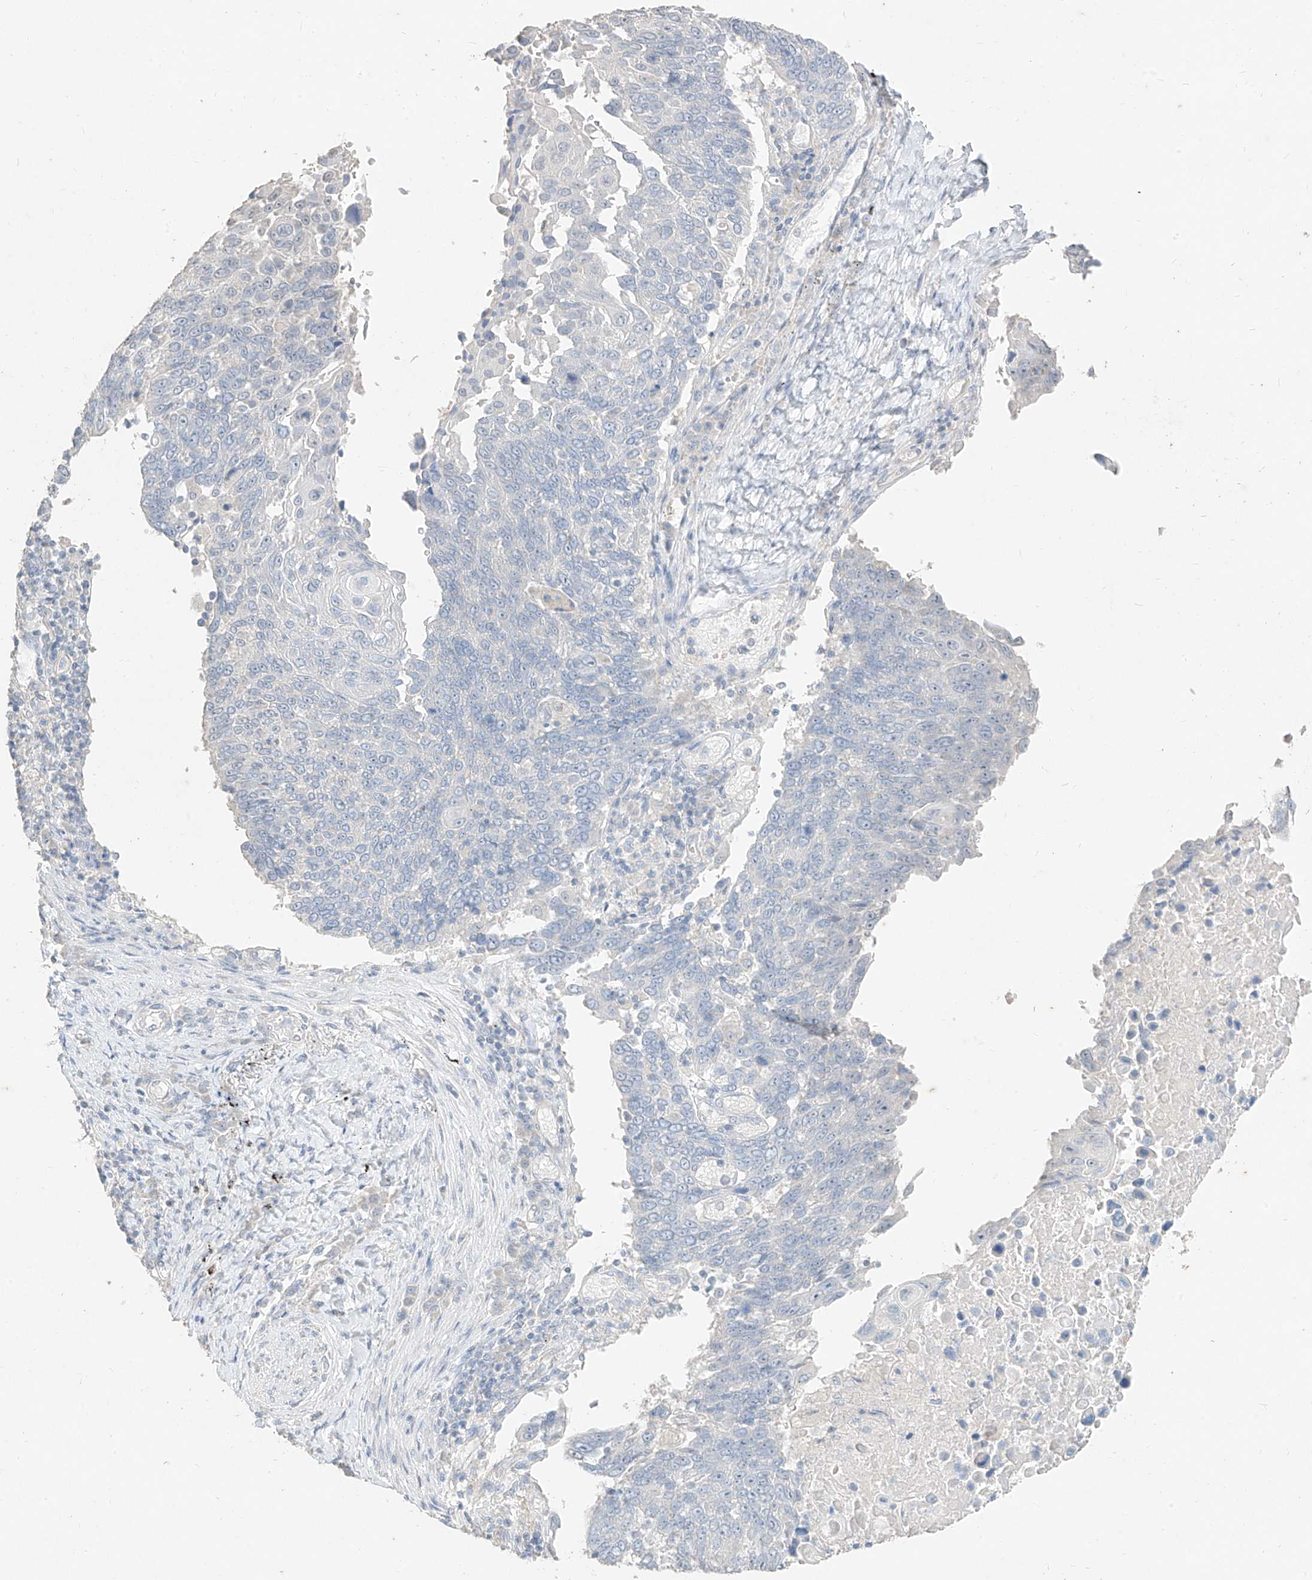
{"staining": {"intensity": "negative", "quantity": "none", "location": "none"}, "tissue": "lung cancer", "cell_type": "Tumor cells", "image_type": "cancer", "snomed": [{"axis": "morphology", "description": "Squamous cell carcinoma, NOS"}, {"axis": "topography", "description": "Lung"}], "caption": "Micrograph shows no significant protein staining in tumor cells of squamous cell carcinoma (lung). (Brightfield microscopy of DAB IHC at high magnification).", "gene": "ZZEF1", "patient": {"sex": "male", "age": 66}}